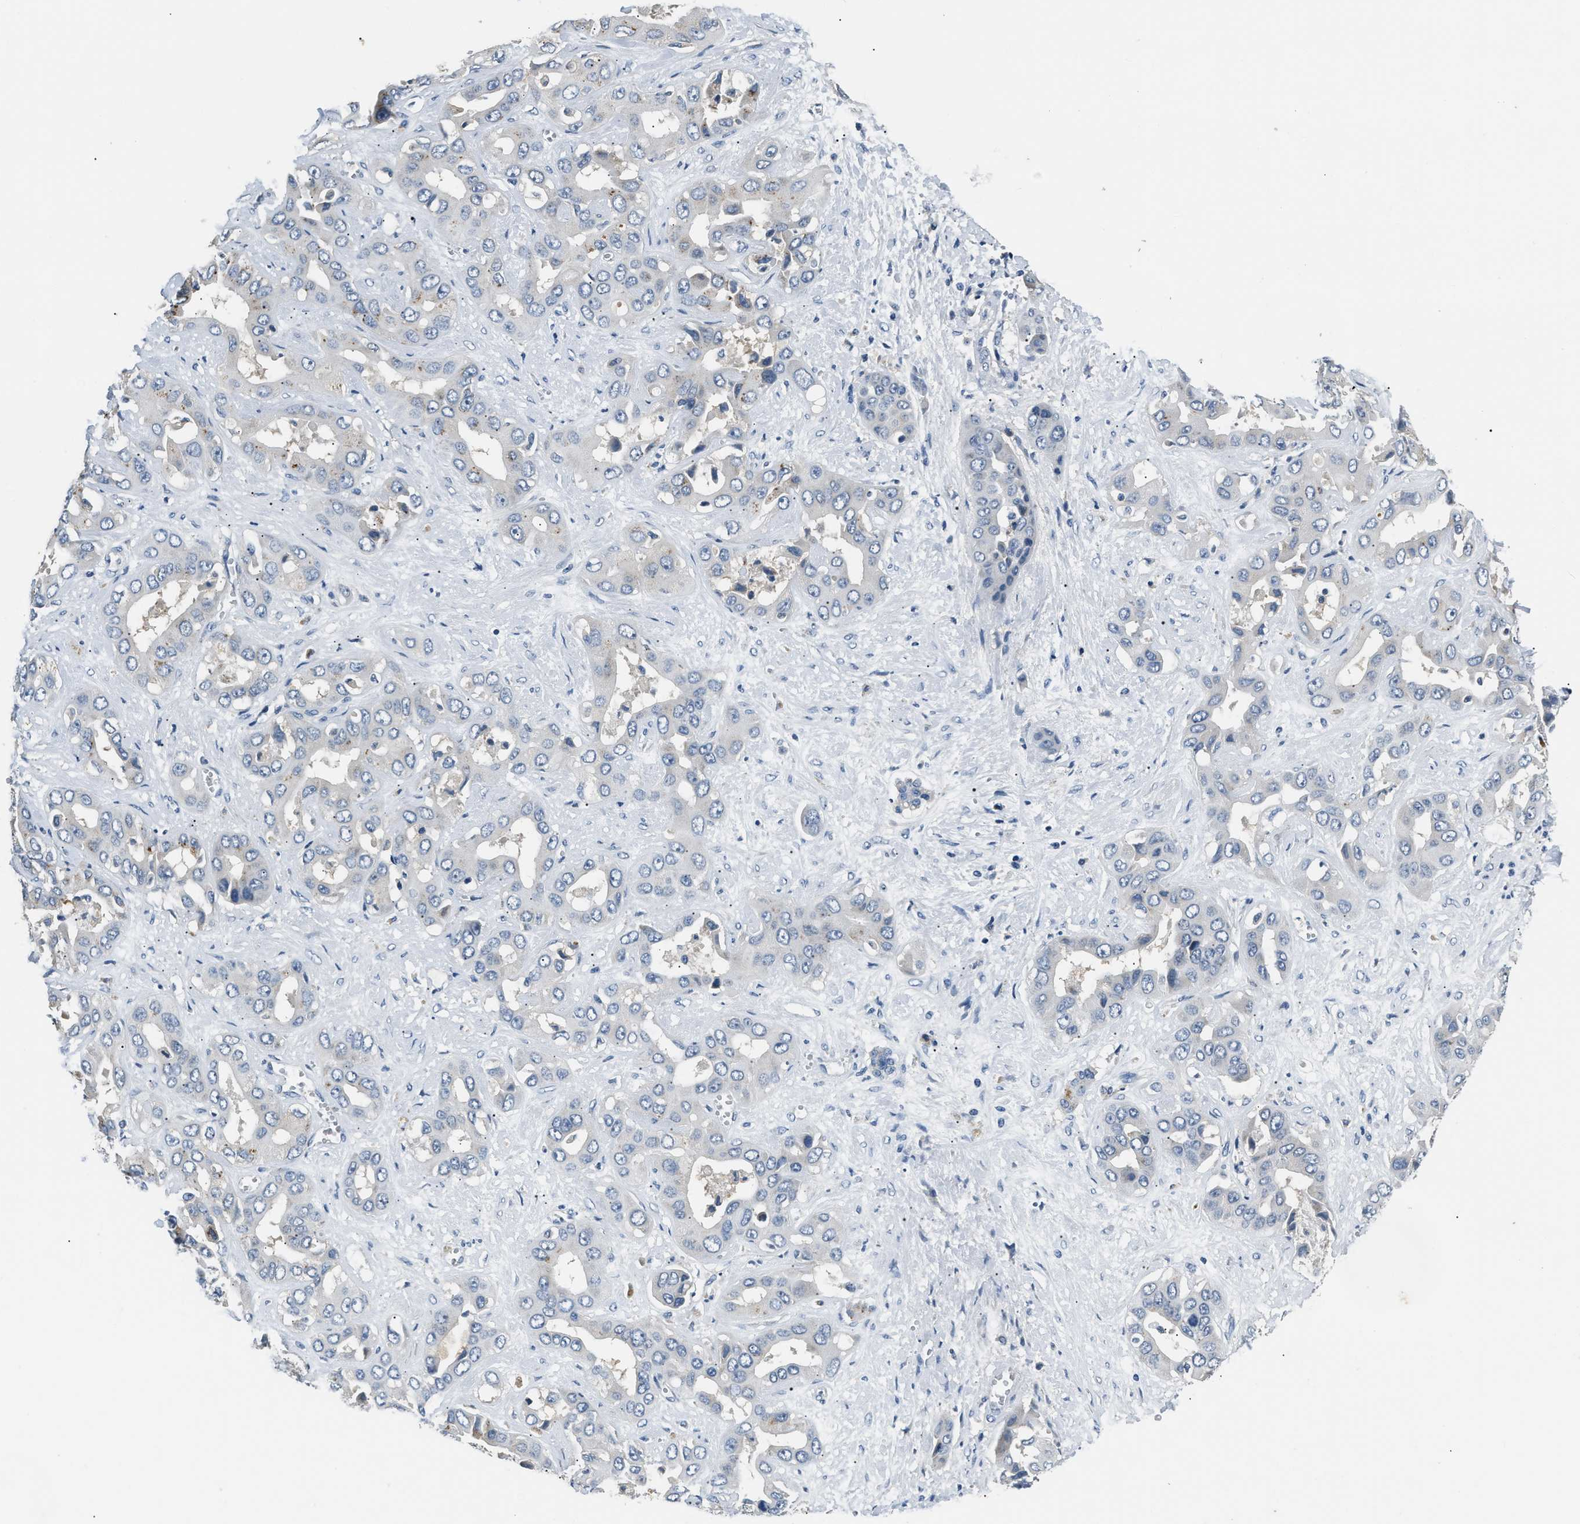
{"staining": {"intensity": "negative", "quantity": "none", "location": "none"}, "tissue": "liver cancer", "cell_type": "Tumor cells", "image_type": "cancer", "snomed": [{"axis": "morphology", "description": "Cholangiocarcinoma"}, {"axis": "topography", "description": "Liver"}], "caption": "Immunohistochemistry histopathology image of human liver cancer (cholangiocarcinoma) stained for a protein (brown), which shows no expression in tumor cells.", "gene": "INHA", "patient": {"sex": "female", "age": 52}}